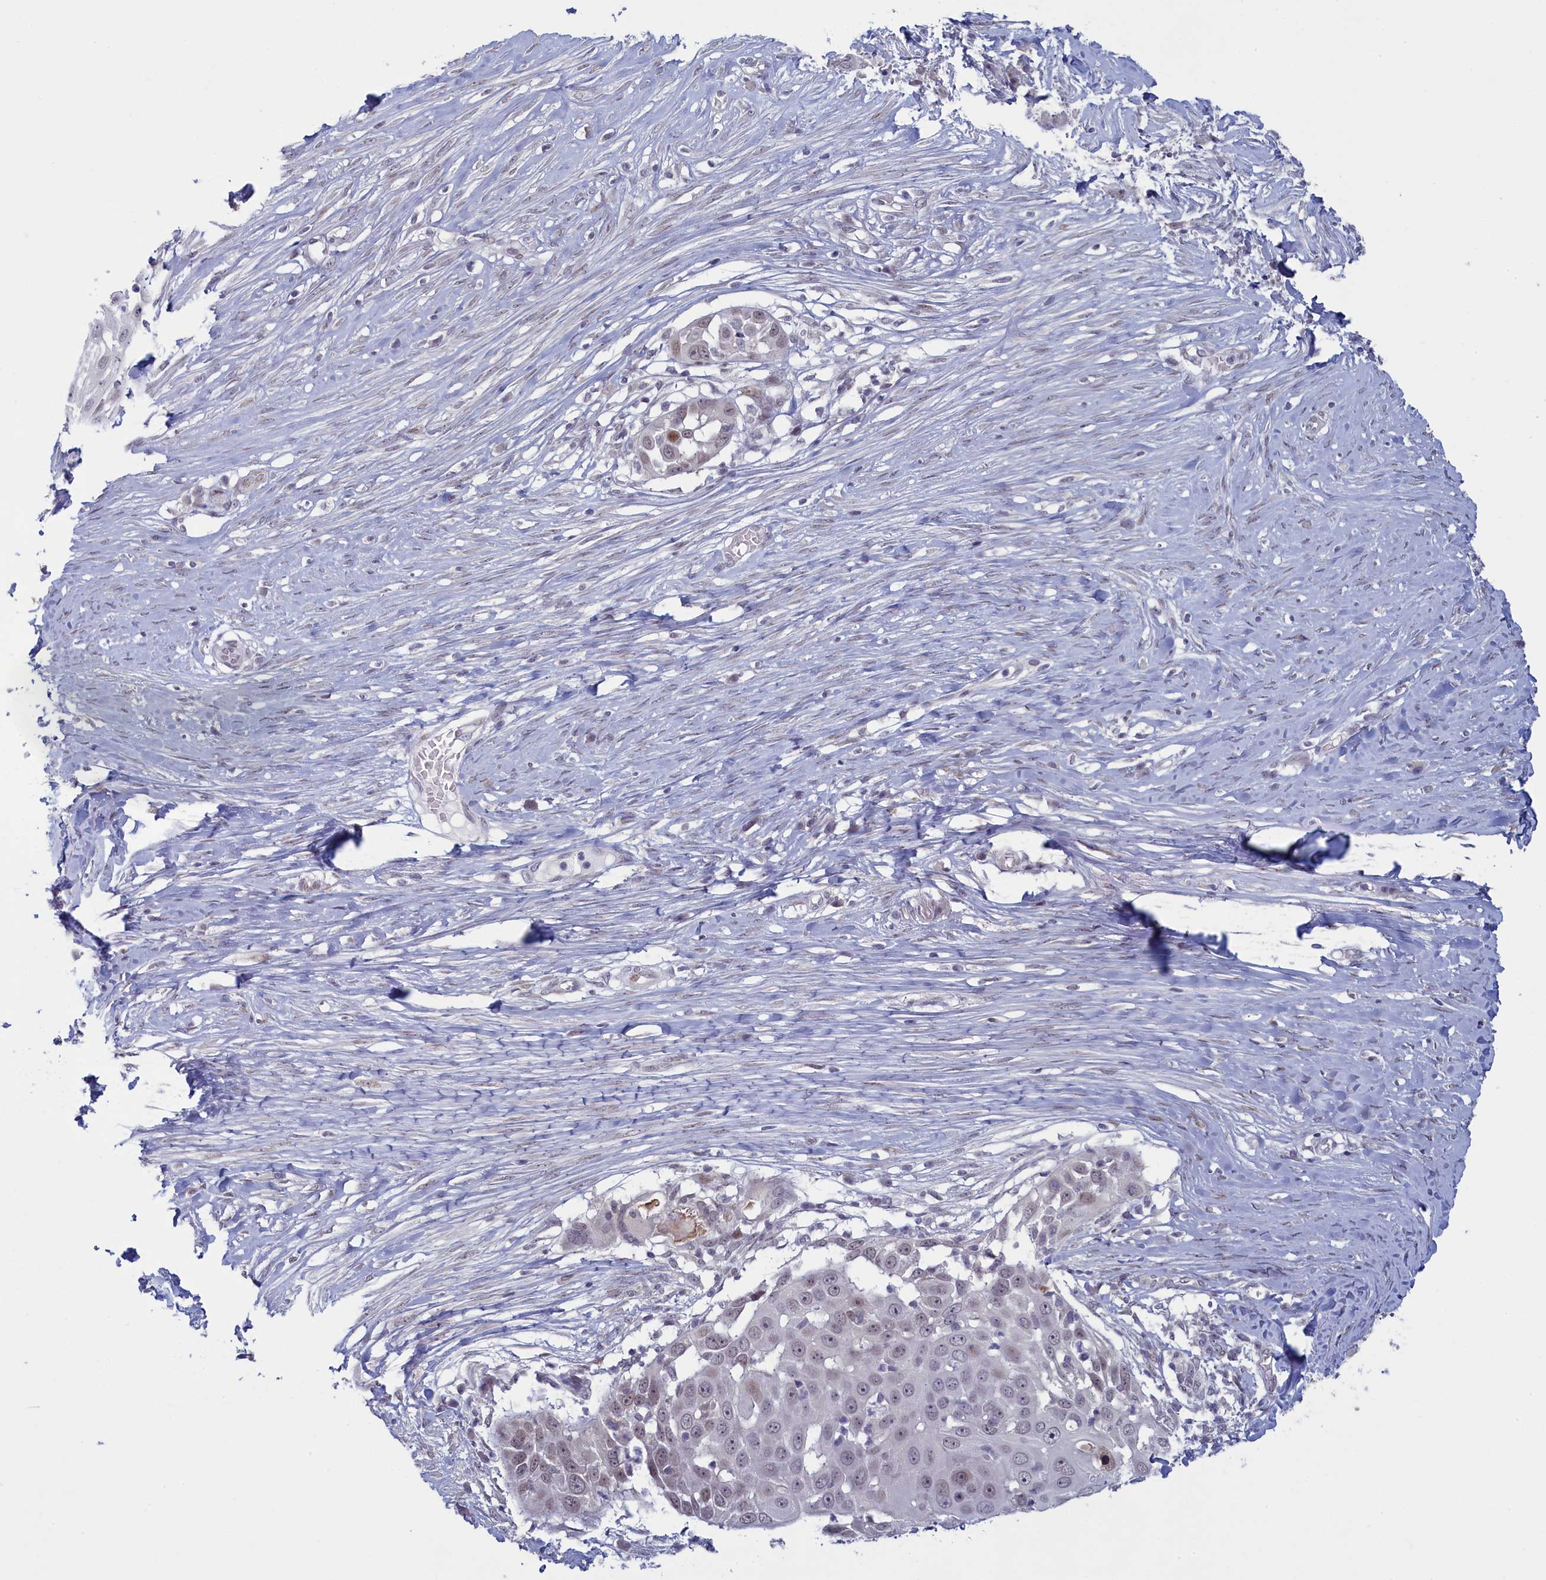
{"staining": {"intensity": "moderate", "quantity": "<25%", "location": "nuclear"}, "tissue": "skin cancer", "cell_type": "Tumor cells", "image_type": "cancer", "snomed": [{"axis": "morphology", "description": "Squamous cell carcinoma, NOS"}, {"axis": "topography", "description": "Skin"}], "caption": "Squamous cell carcinoma (skin) stained with immunohistochemistry (IHC) reveals moderate nuclear staining in about <25% of tumor cells.", "gene": "ATF7IP2", "patient": {"sex": "female", "age": 44}}